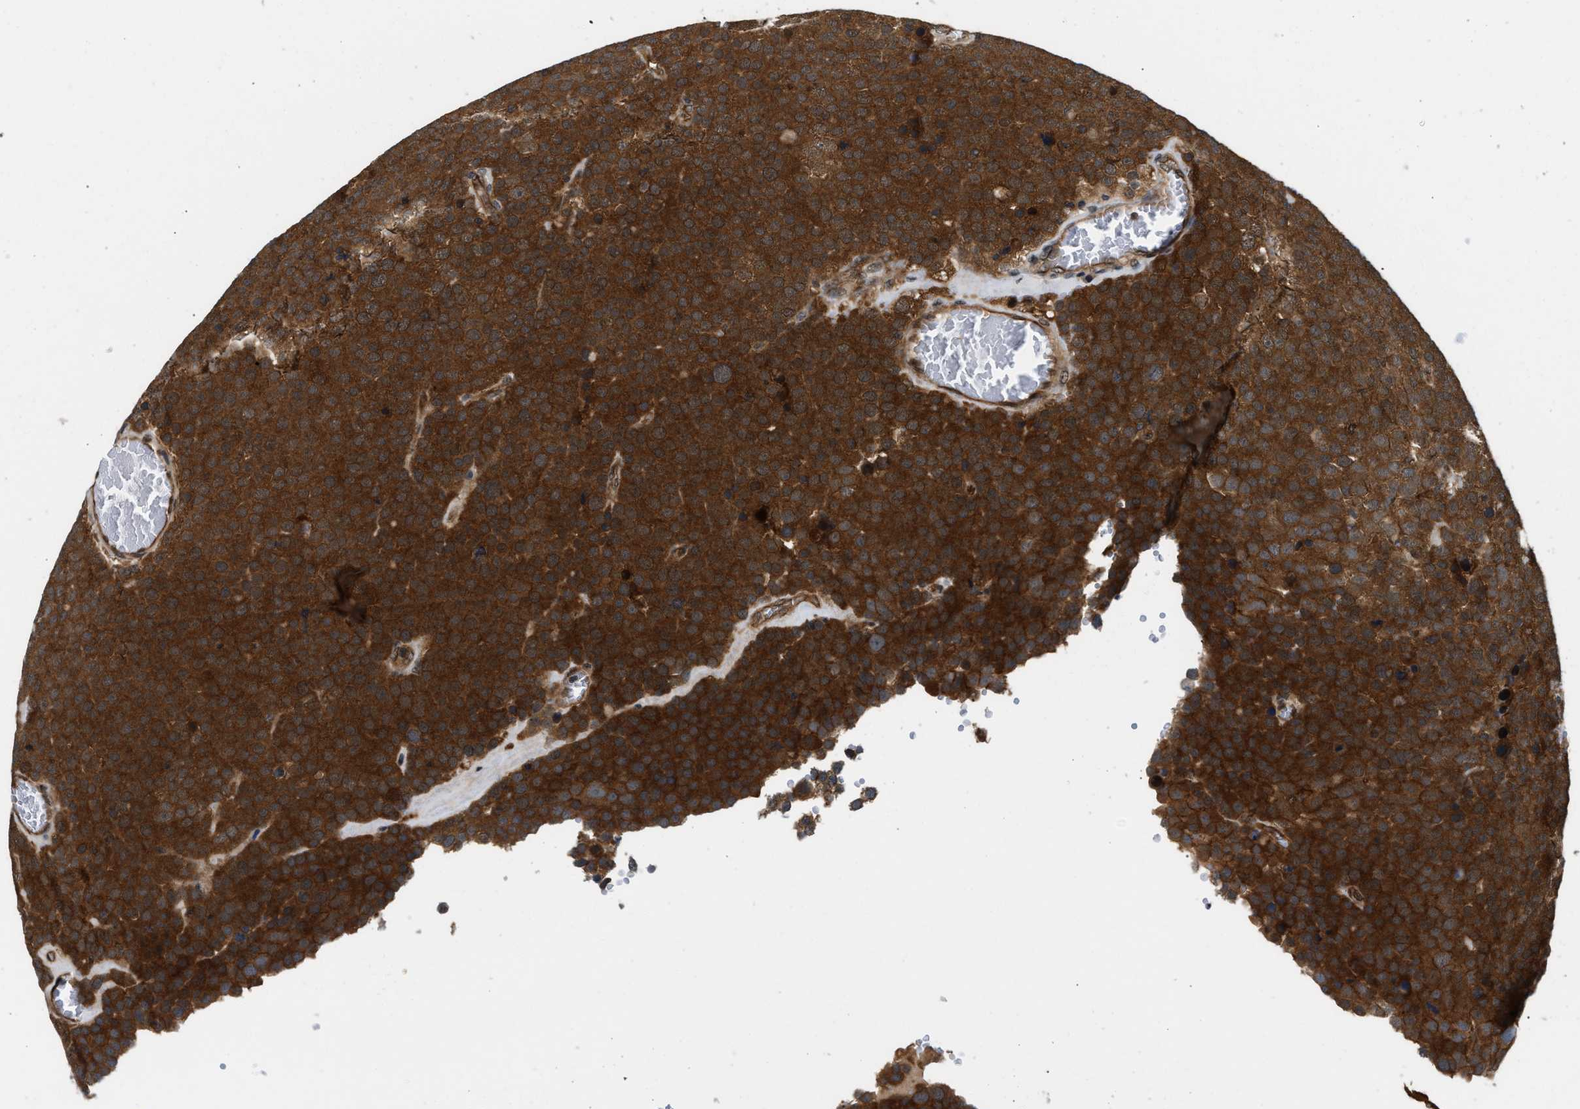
{"staining": {"intensity": "strong", "quantity": ">75%", "location": "cytoplasmic/membranous"}, "tissue": "testis cancer", "cell_type": "Tumor cells", "image_type": "cancer", "snomed": [{"axis": "morphology", "description": "Normal tissue, NOS"}, {"axis": "morphology", "description": "Seminoma, NOS"}, {"axis": "topography", "description": "Testis"}], "caption": "IHC of human testis seminoma shows high levels of strong cytoplasmic/membranous positivity in about >75% of tumor cells.", "gene": "COPS2", "patient": {"sex": "male", "age": 71}}